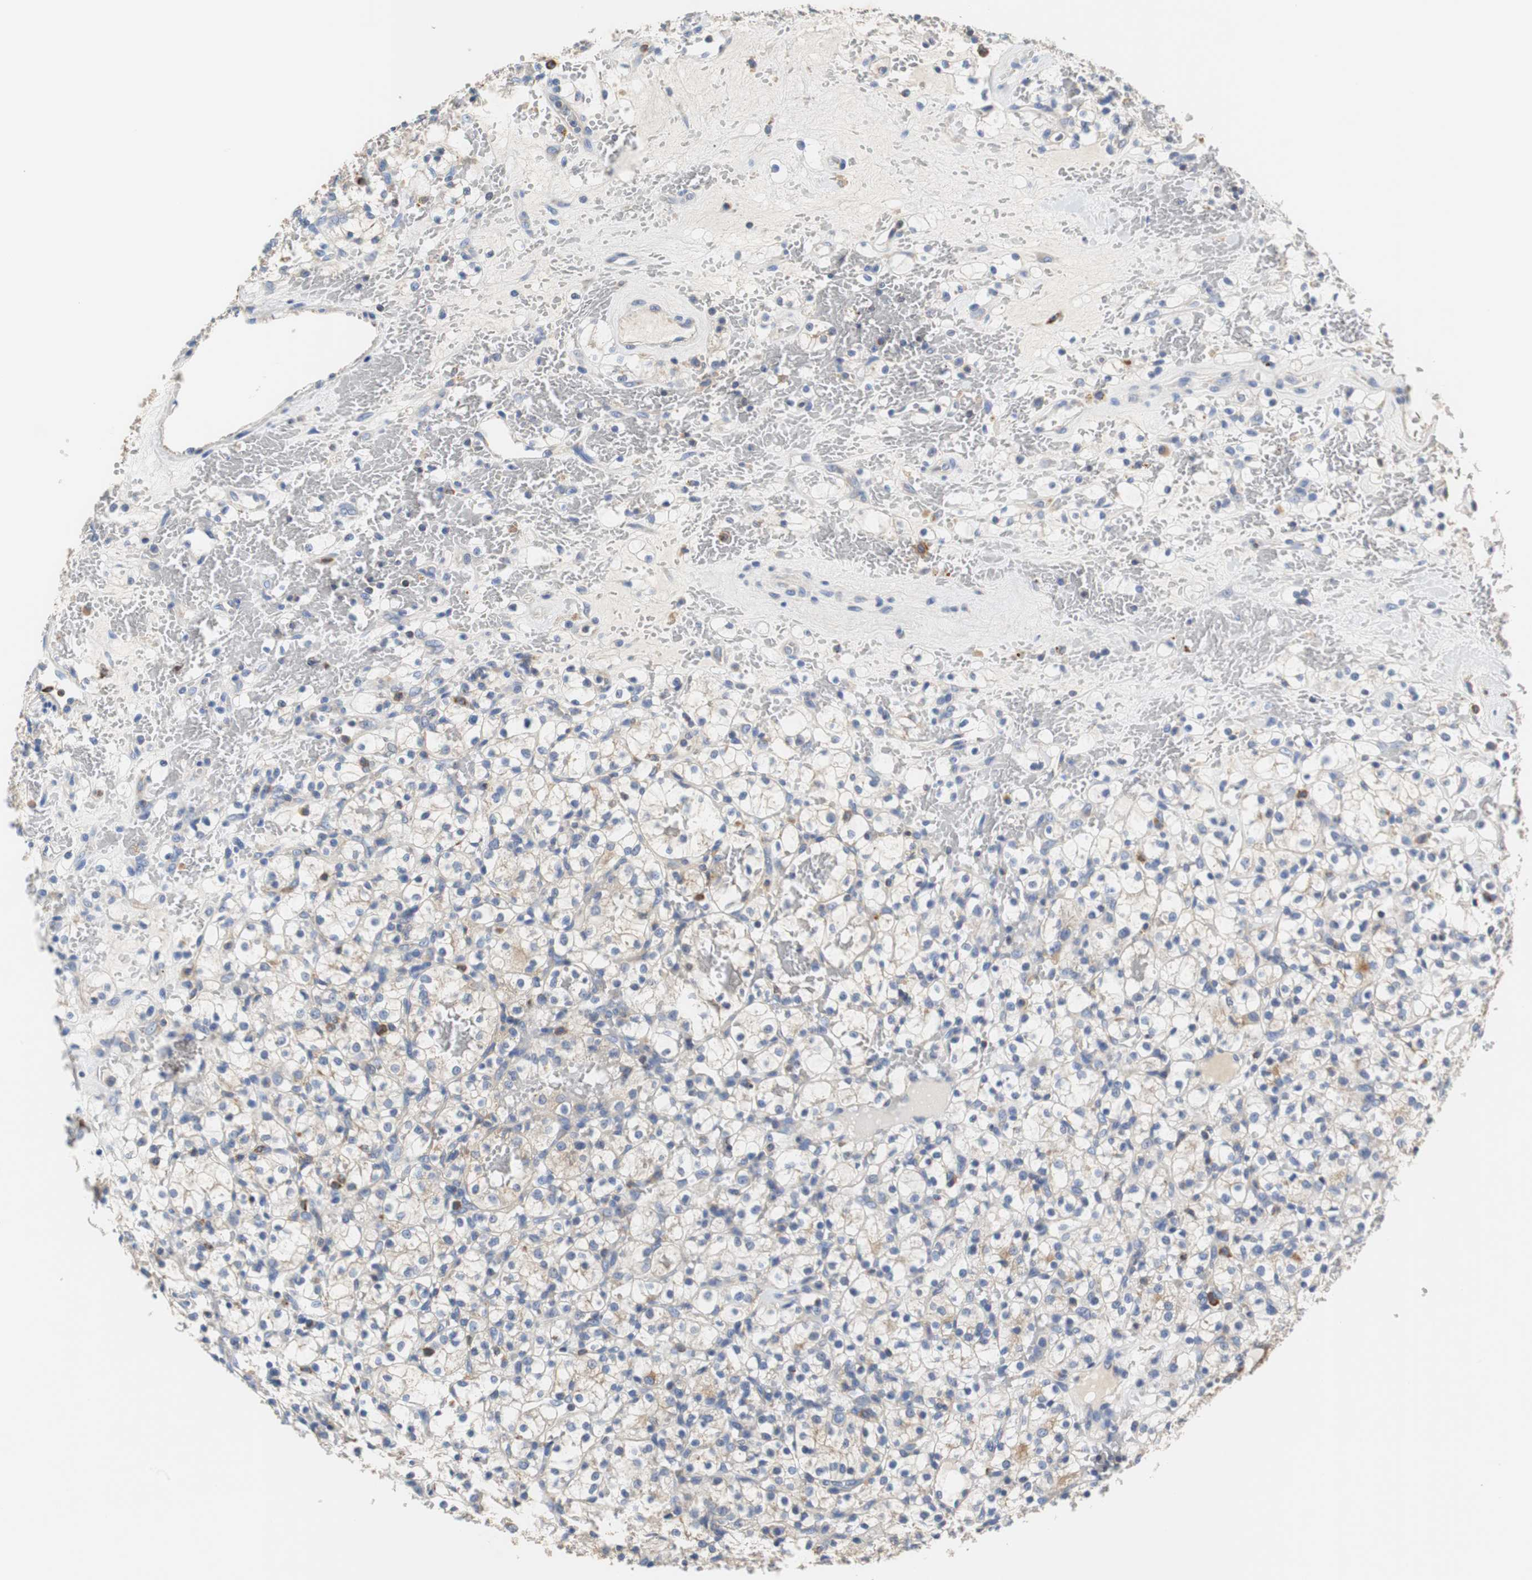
{"staining": {"intensity": "weak", "quantity": "25%-75%", "location": "cytoplasmic/membranous"}, "tissue": "renal cancer", "cell_type": "Tumor cells", "image_type": "cancer", "snomed": [{"axis": "morphology", "description": "Adenocarcinoma, NOS"}, {"axis": "topography", "description": "Kidney"}], "caption": "Immunohistochemical staining of renal cancer (adenocarcinoma) displays weak cytoplasmic/membranous protein staining in approximately 25%-75% of tumor cells. The staining was performed using DAB (3,3'-diaminobenzidine), with brown indicating positive protein expression. Nuclei are stained blue with hematoxylin.", "gene": "VAMP8", "patient": {"sex": "female", "age": 60}}